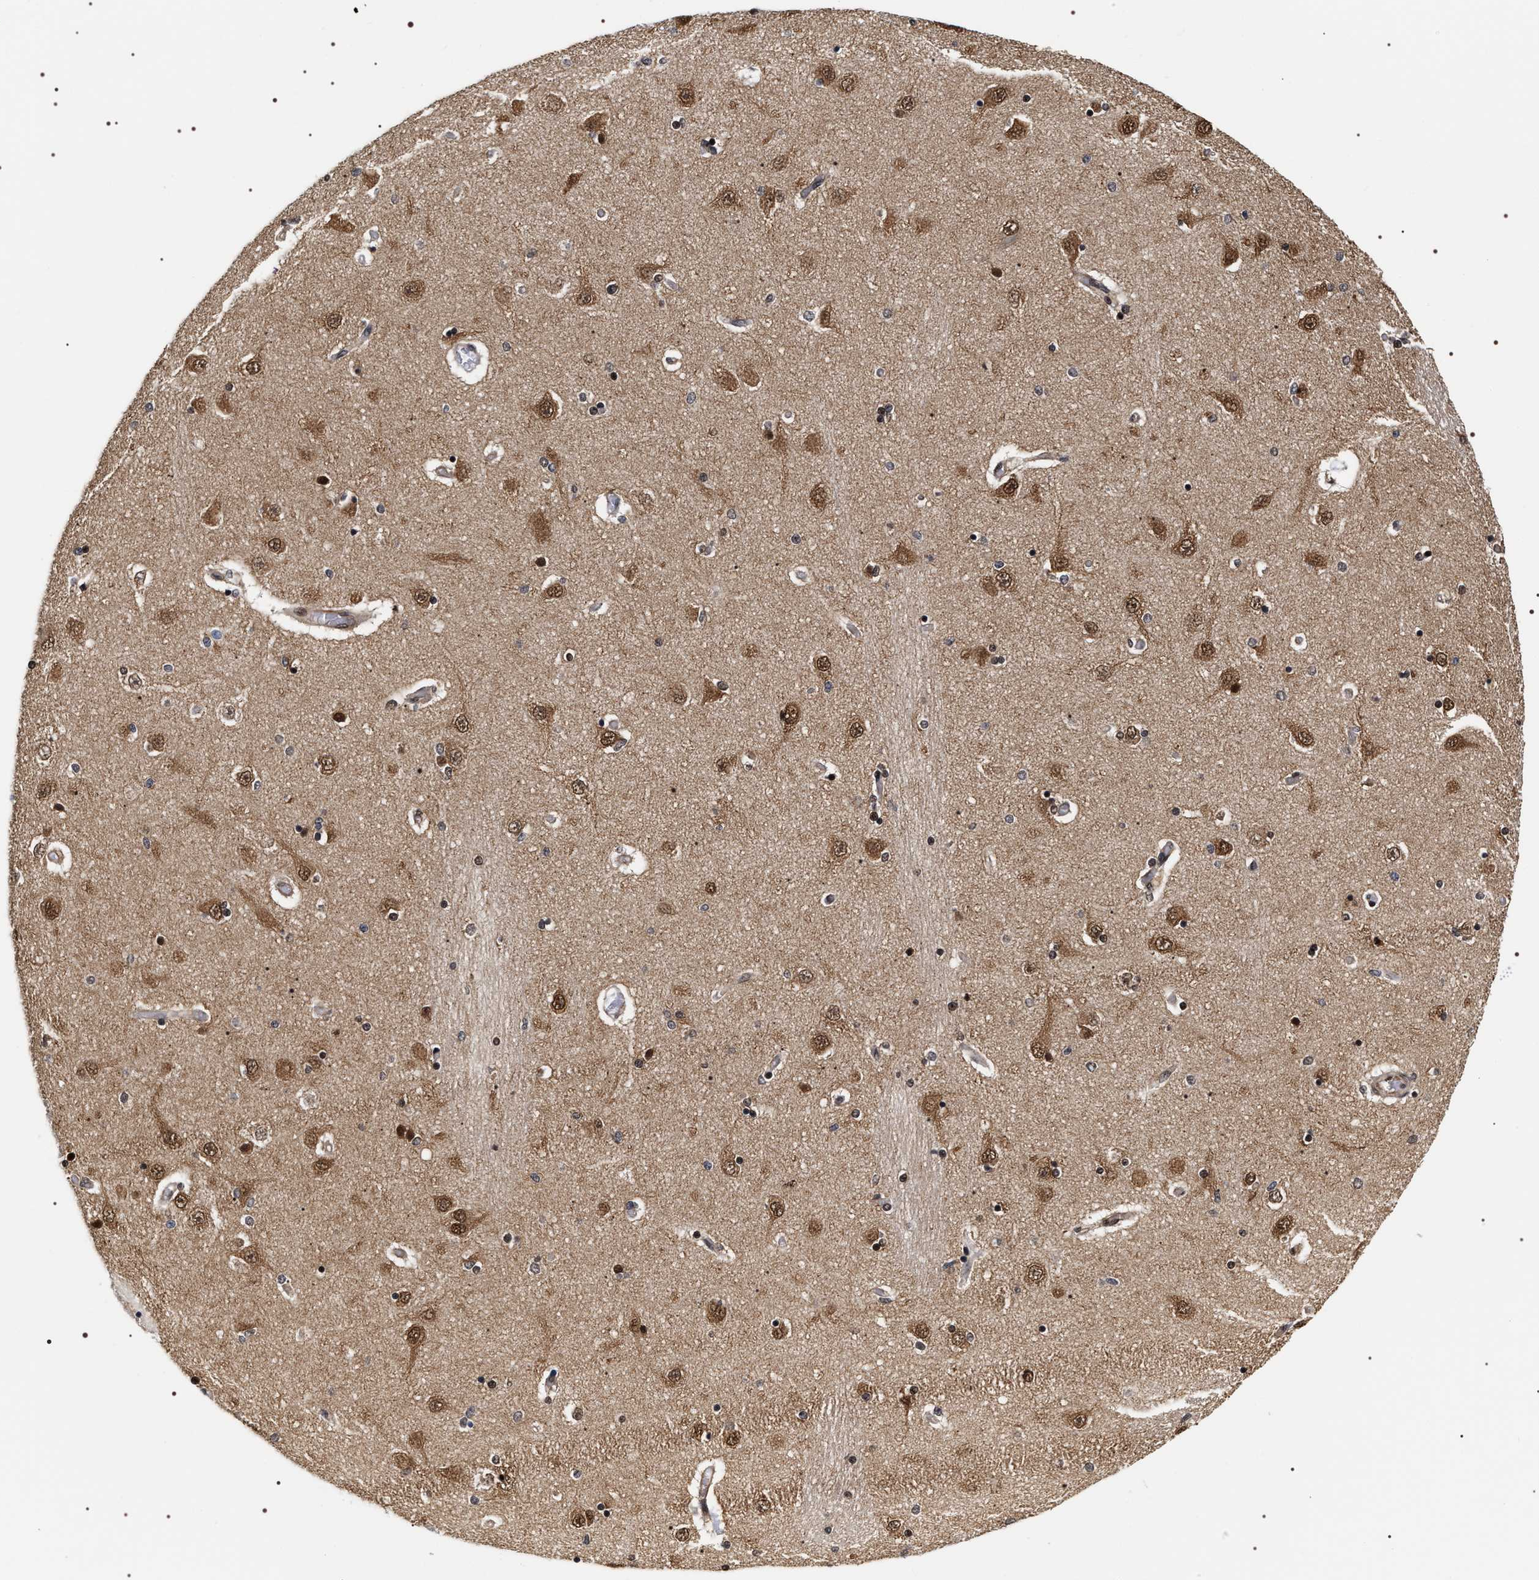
{"staining": {"intensity": "moderate", "quantity": "25%-75%", "location": "nuclear"}, "tissue": "hippocampus", "cell_type": "Glial cells", "image_type": "normal", "snomed": [{"axis": "morphology", "description": "Normal tissue, NOS"}, {"axis": "topography", "description": "Hippocampus"}], "caption": "Immunohistochemistry (IHC) (DAB) staining of benign human hippocampus reveals moderate nuclear protein positivity in approximately 25%-75% of glial cells.", "gene": "BAG6", "patient": {"sex": "female", "age": 54}}